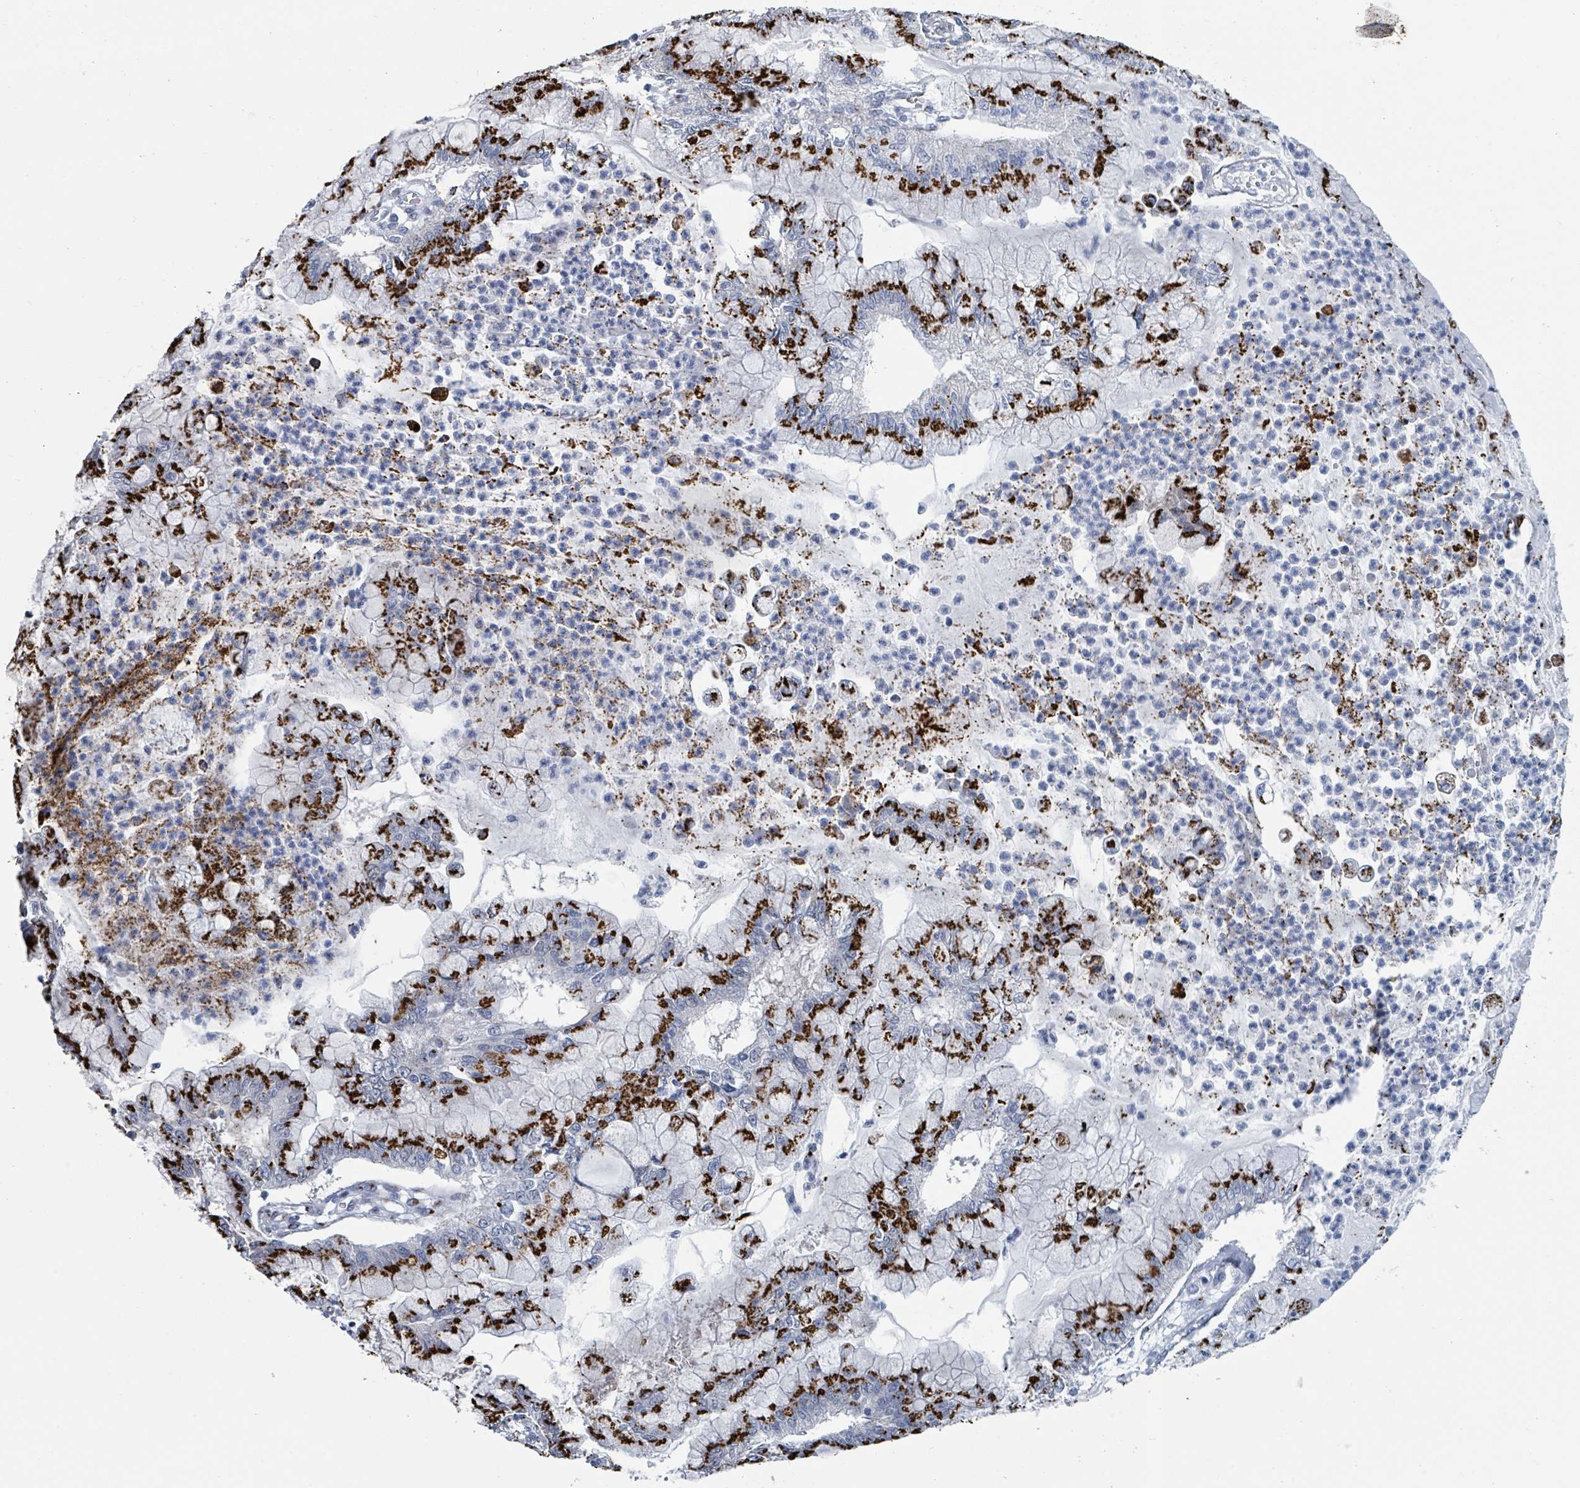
{"staining": {"intensity": "strong", "quantity": "25%-75%", "location": "cytoplasmic/membranous"}, "tissue": "pancreatic cancer", "cell_type": "Tumor cells", "image_type": "cancer", "snomed": [{"axis": "morphology", "description": "Adenocarcinoma, NOS"}, {"axis": "topography", "description": "Pancreas"}], "caption": "A high amount of strong cytoplasmic/membranous staining is appreciated in approximately 25%-75% of tumor cells in pancreatic adenocarcinoma tissue.", "gene": "DCAF5", "patient": {"sex": "male", "age": 73}}